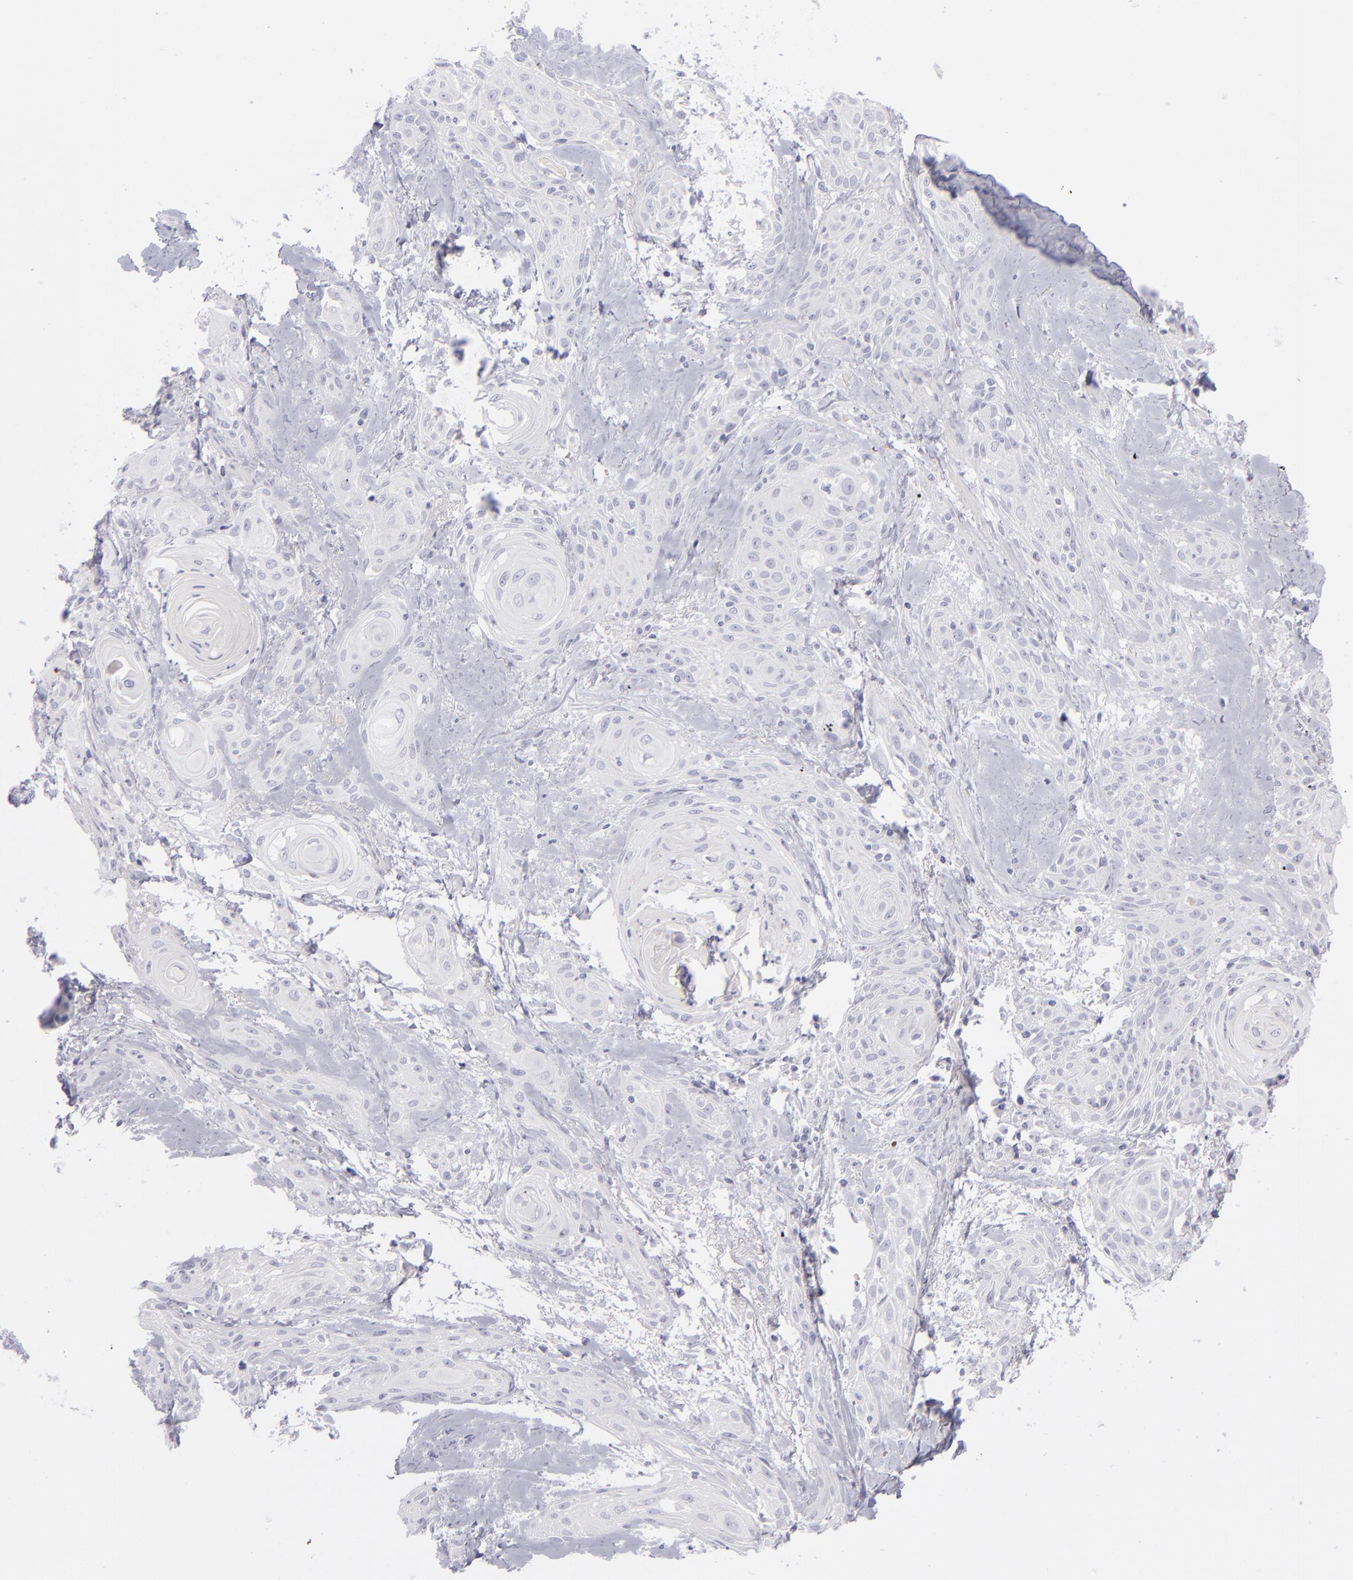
{"staining": {"intensity": "negative", "quantity": "none", "location": "none"}, "tissue": "skin cancer", "cell_type": "Tumor cells", "image_type": "cancer", "snomed": [{"axis": "morphology", "description": "Squamous cell carcinoma, NOS"}, {"axis": "topography", "description": "Skin"}, {"axis": "topography", "description": "Anal"}], "caption": "An IHC image of skin cancer (squamous cell carcinoma) is shown. There is no staining in tumor cells of skin cancer (squamous cell carcinoma).", "gene": "CD22", "patient": {"sex": "male", "age": 64}}